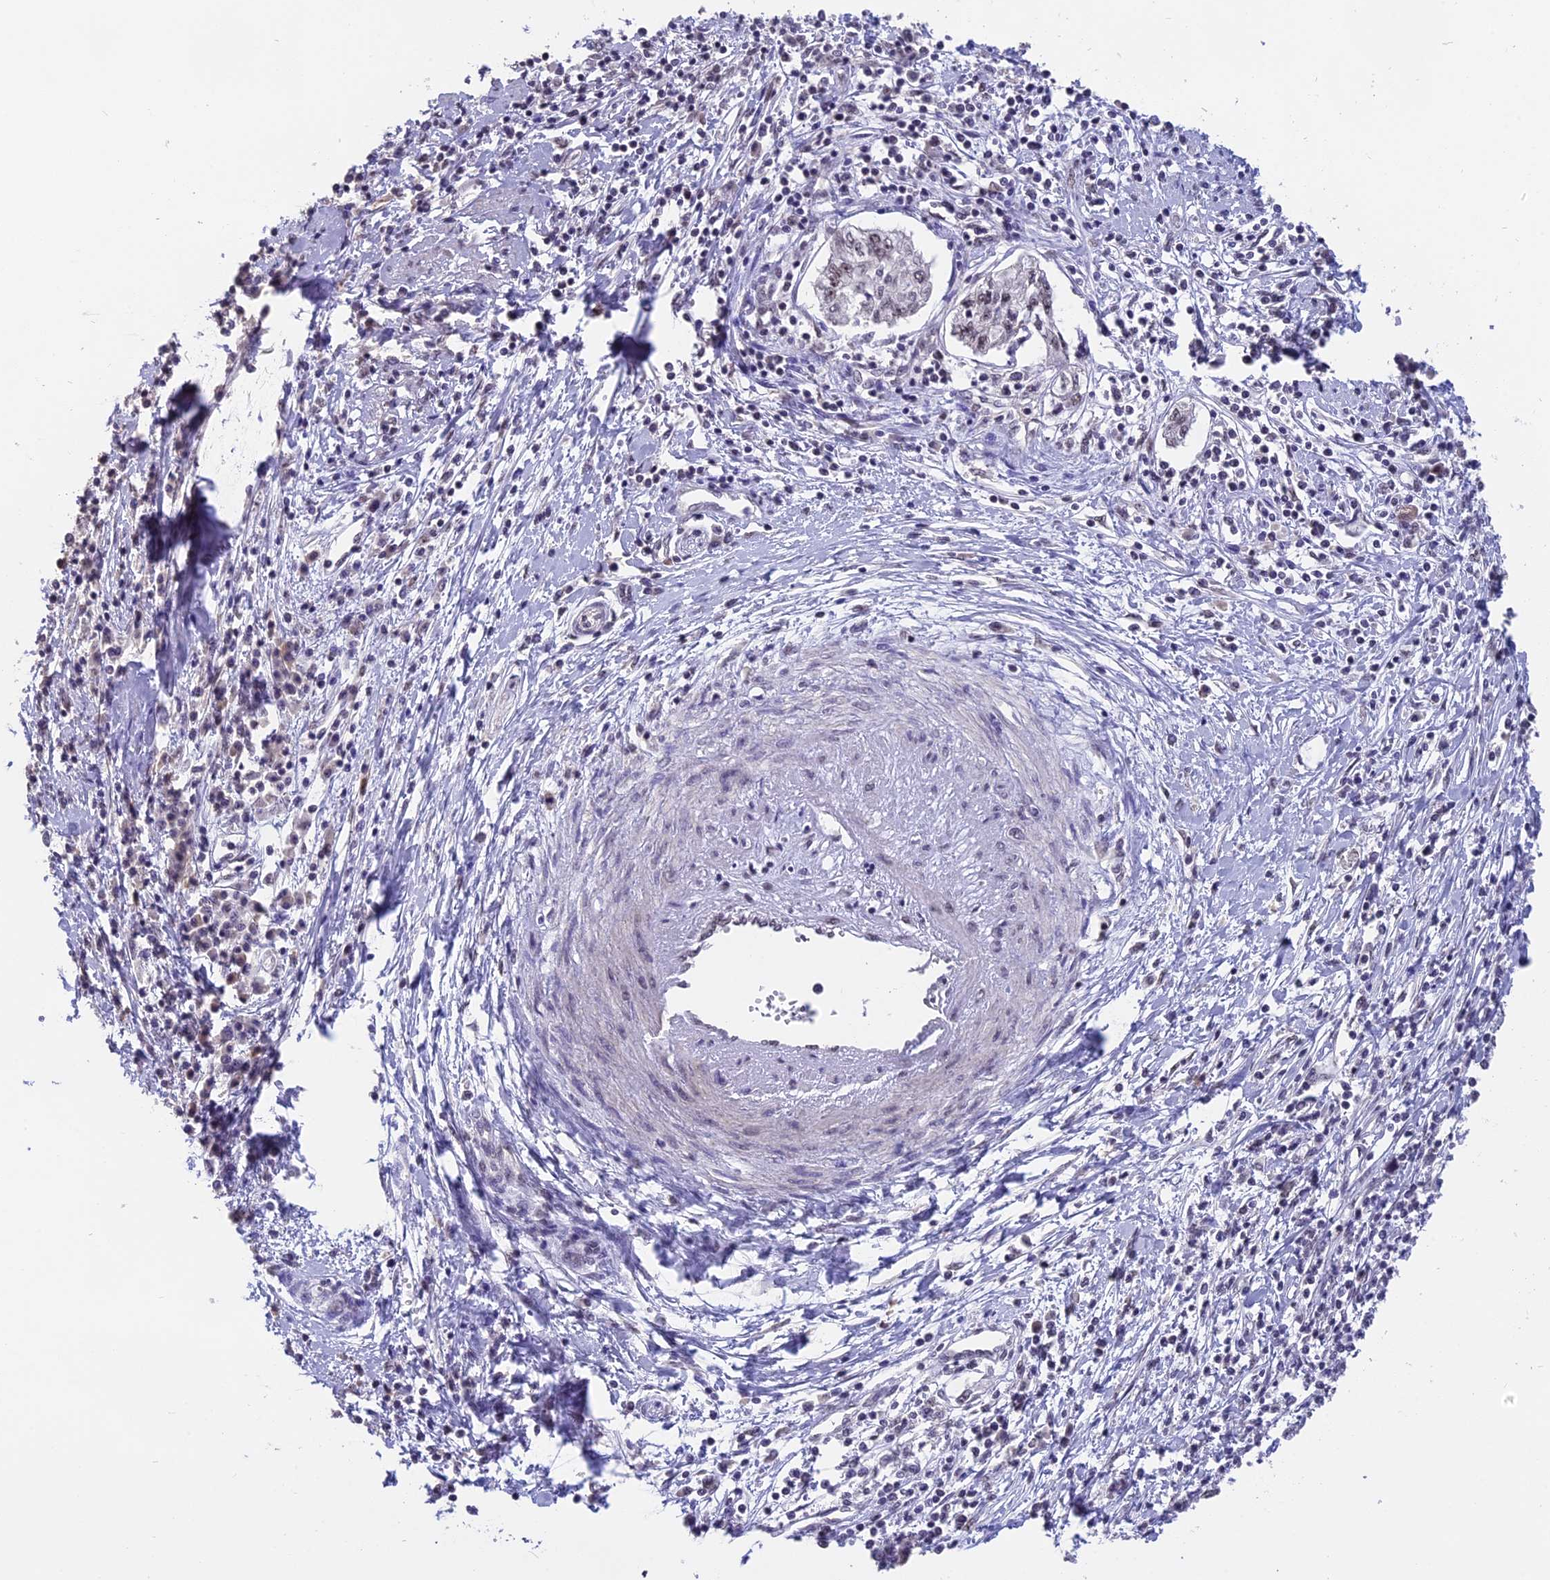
{"staining": {"intensity": "weak", "quantity": "25%-75%", "location": "nuclear"}, "tissue": "cervical cancer", "cell_type": "Tumor cells", "image_type": "cancer", "snomed": [{"axis": "morphology", "description": "Squamous cell carcinoma, NOS"}, {"axis": "topography", "description": "Cervix"}], "caption": "Human cervical cancer (squamous cell carcinoma) stained for a protein (brown) demonstrates weak nuclear positive expression in about 25%-75% of tumor cells.", "gene": "SETD2", "patient": {"sex": "female", "age": 35}}